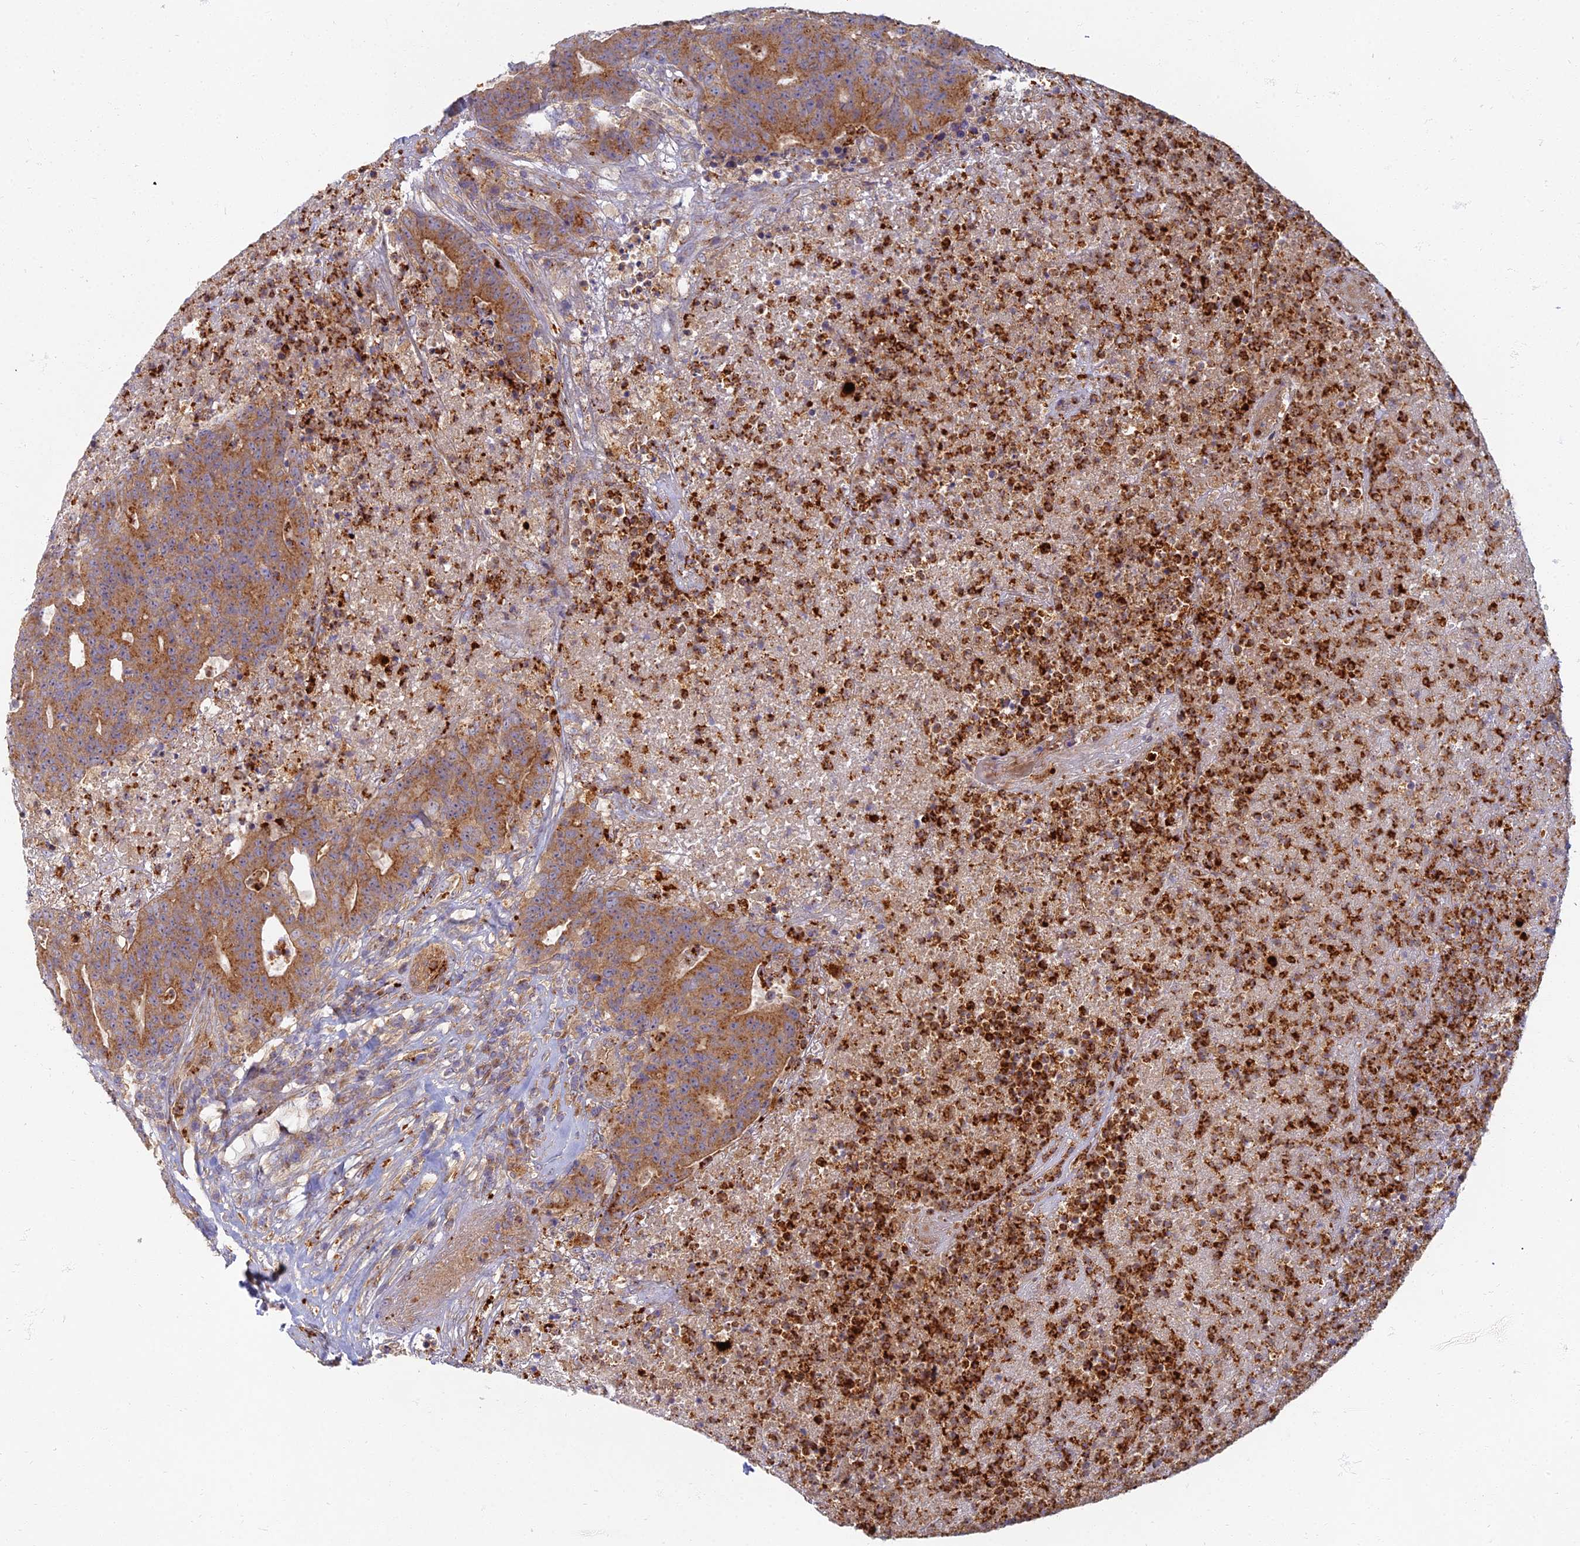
{"staining": {"intensity": "moderate", "quantity": ">75%", "location": "cytoplasmic/membranous"}, "tissue": "colorectal cancer", "cell_type": "Tumor cells", "image_type": "cancer", "snomed": [{"axis": "morphology", "description": "Adenocarcinoma, NOS"}, {"axis": "topography", "description": "Colon"}], "caption": "Adenocarcinoma (colorectal) stained for a protein (brown) displays moderate cytoplasmic/membranous positive positivity in about >75% of tumor cells.", "gene": "PROX2", "patient": {"sex": "female", "age": 75}}